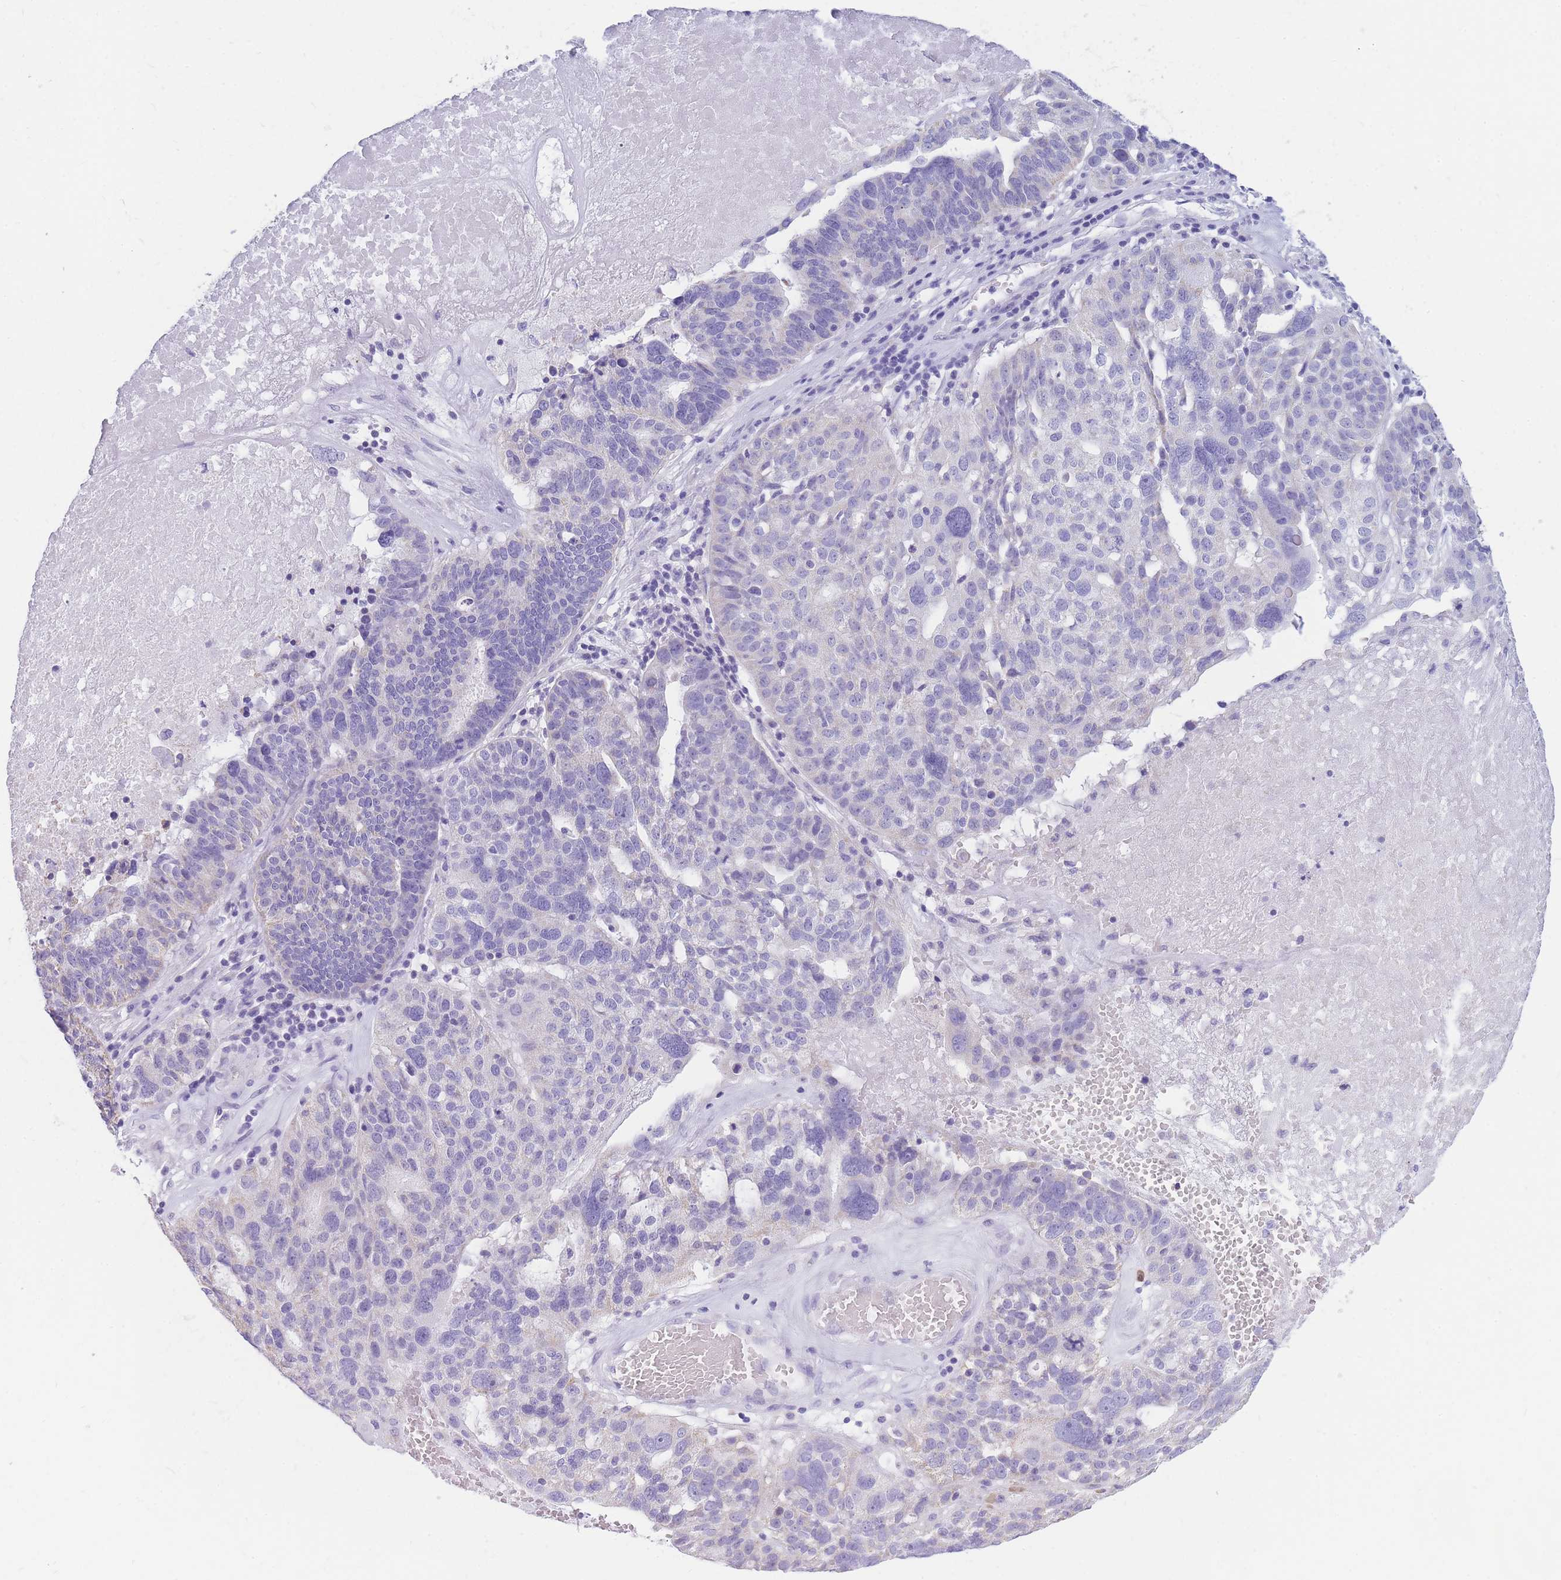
{"staining": {"intensity": "negative", "quantity": "none", "location": "none"}, "tissue": "ovarian cancer", "cell_type": "Tumor cells", "image_type": "cancer", "snomed": [{"axis": "morphology", "description": "Cystadenocarcinoma, serous, NOS"}, {"axis": "topography", "description": "Ovary"}], "caption": "Ovarian cancer was stained to show a protein in brown. There is no significant expression in tumor cells. (Stains: DAB (3,3'-diaminobenzidine) immunohistochemistry (IHC) with hematoxylin counter stain, Microscopy: brightfield microscopy at high magnification).", "gene": "DHRS11", "patient": {"sex": "female", "age": 59}}